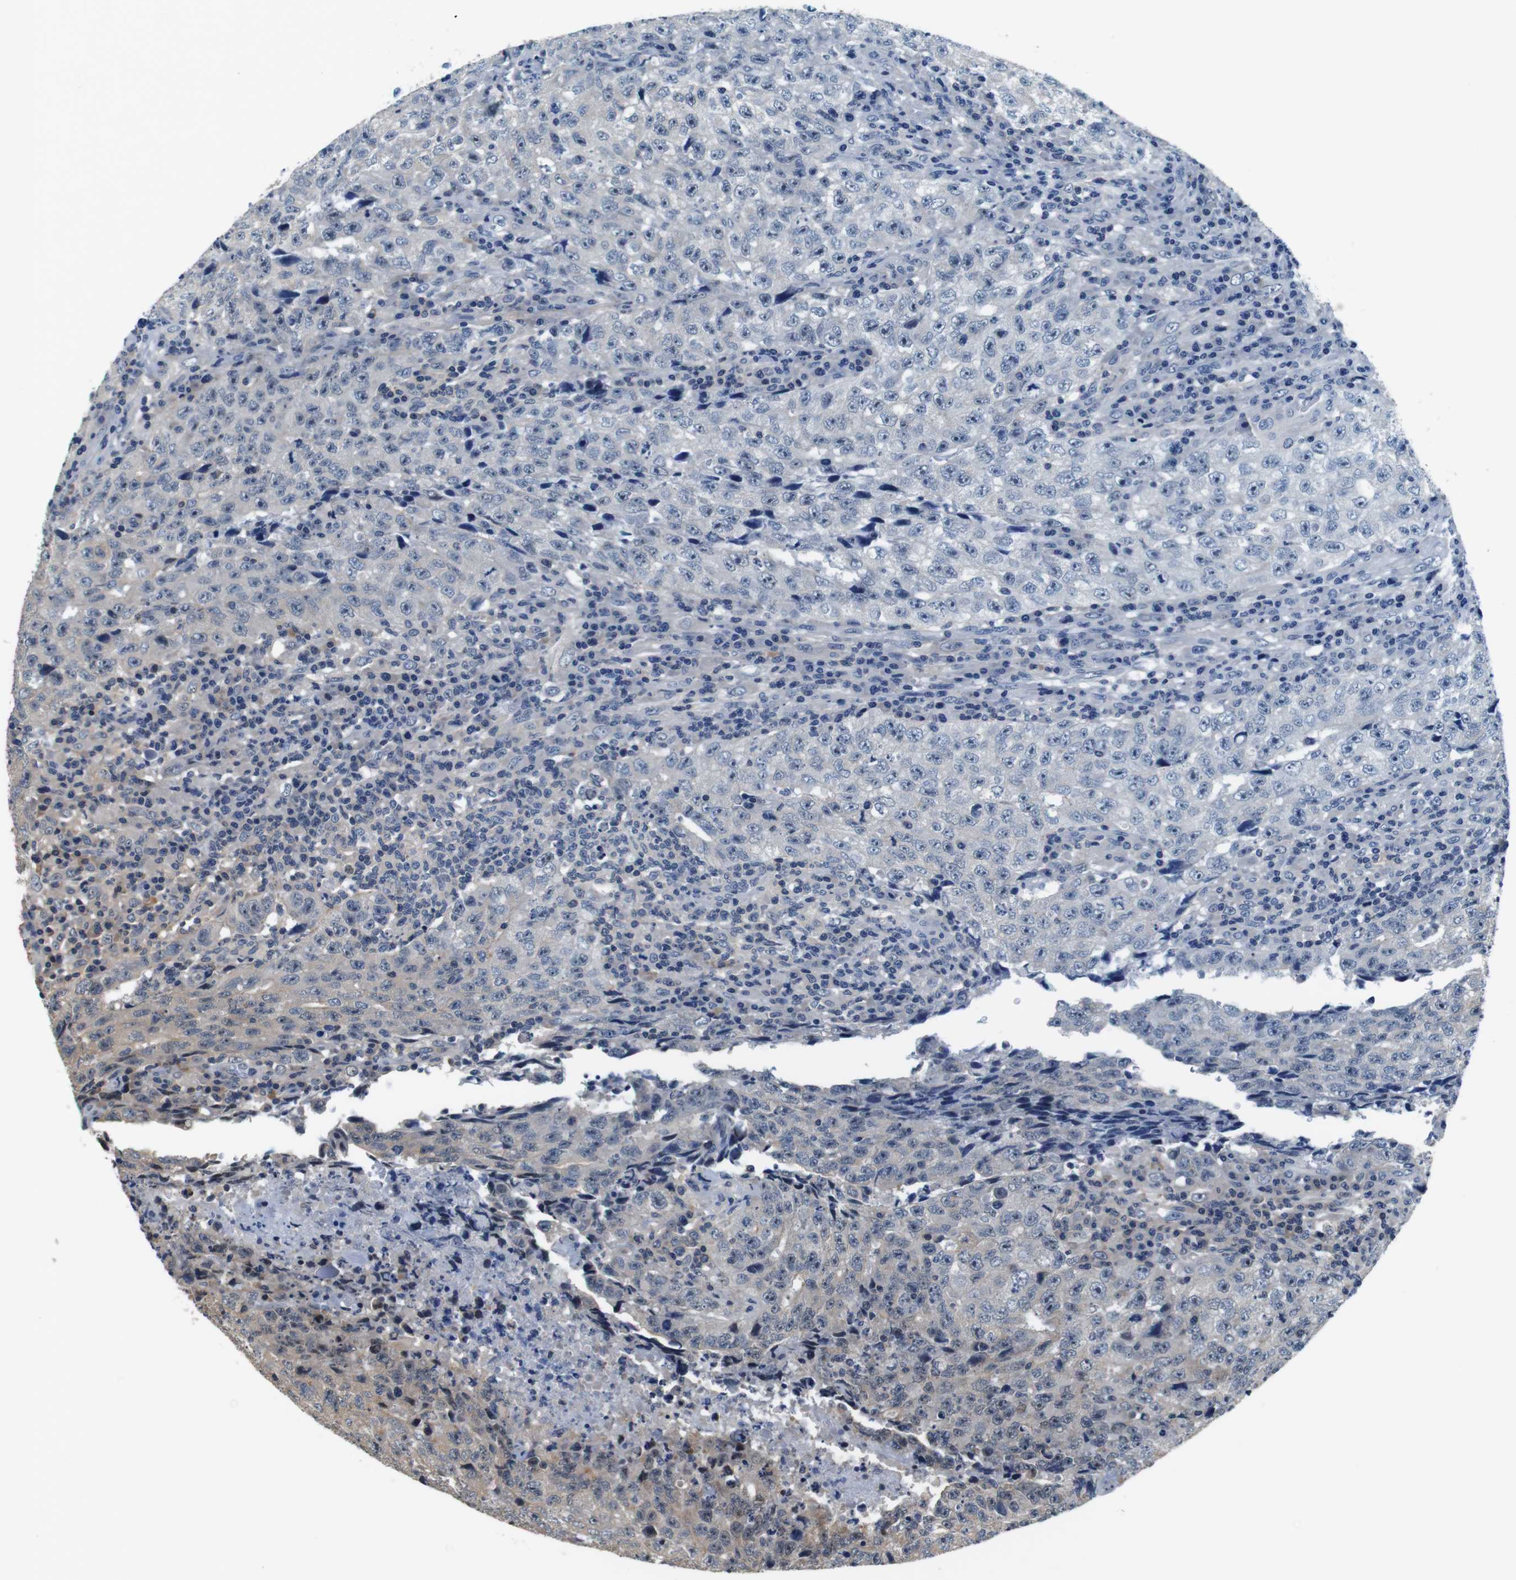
{"staining": {"intensity": "weak", "quantity": "25%-75%", "location": "cytoplasmic/membranous"}, "tissue": "testis cancer", "cell_type": "Tumor cells", "image_type": "cancer", "snomed": [{"axis": "morphology", "description": "Necrosis, NOS"}, {"axis": "morphology", "description": "Carcinoma, Embryonal, NOS"}, {"axis": "topography", "description": "Testis"}], "caption": "This histopathology image reveals IHC staining of human testis cancer, with low weak cytoplasmic/membranous staining in approximately 25%-75% of tumor cells.", "gene": "LRP4", "patient": {"sex": "male", "age": 19}}